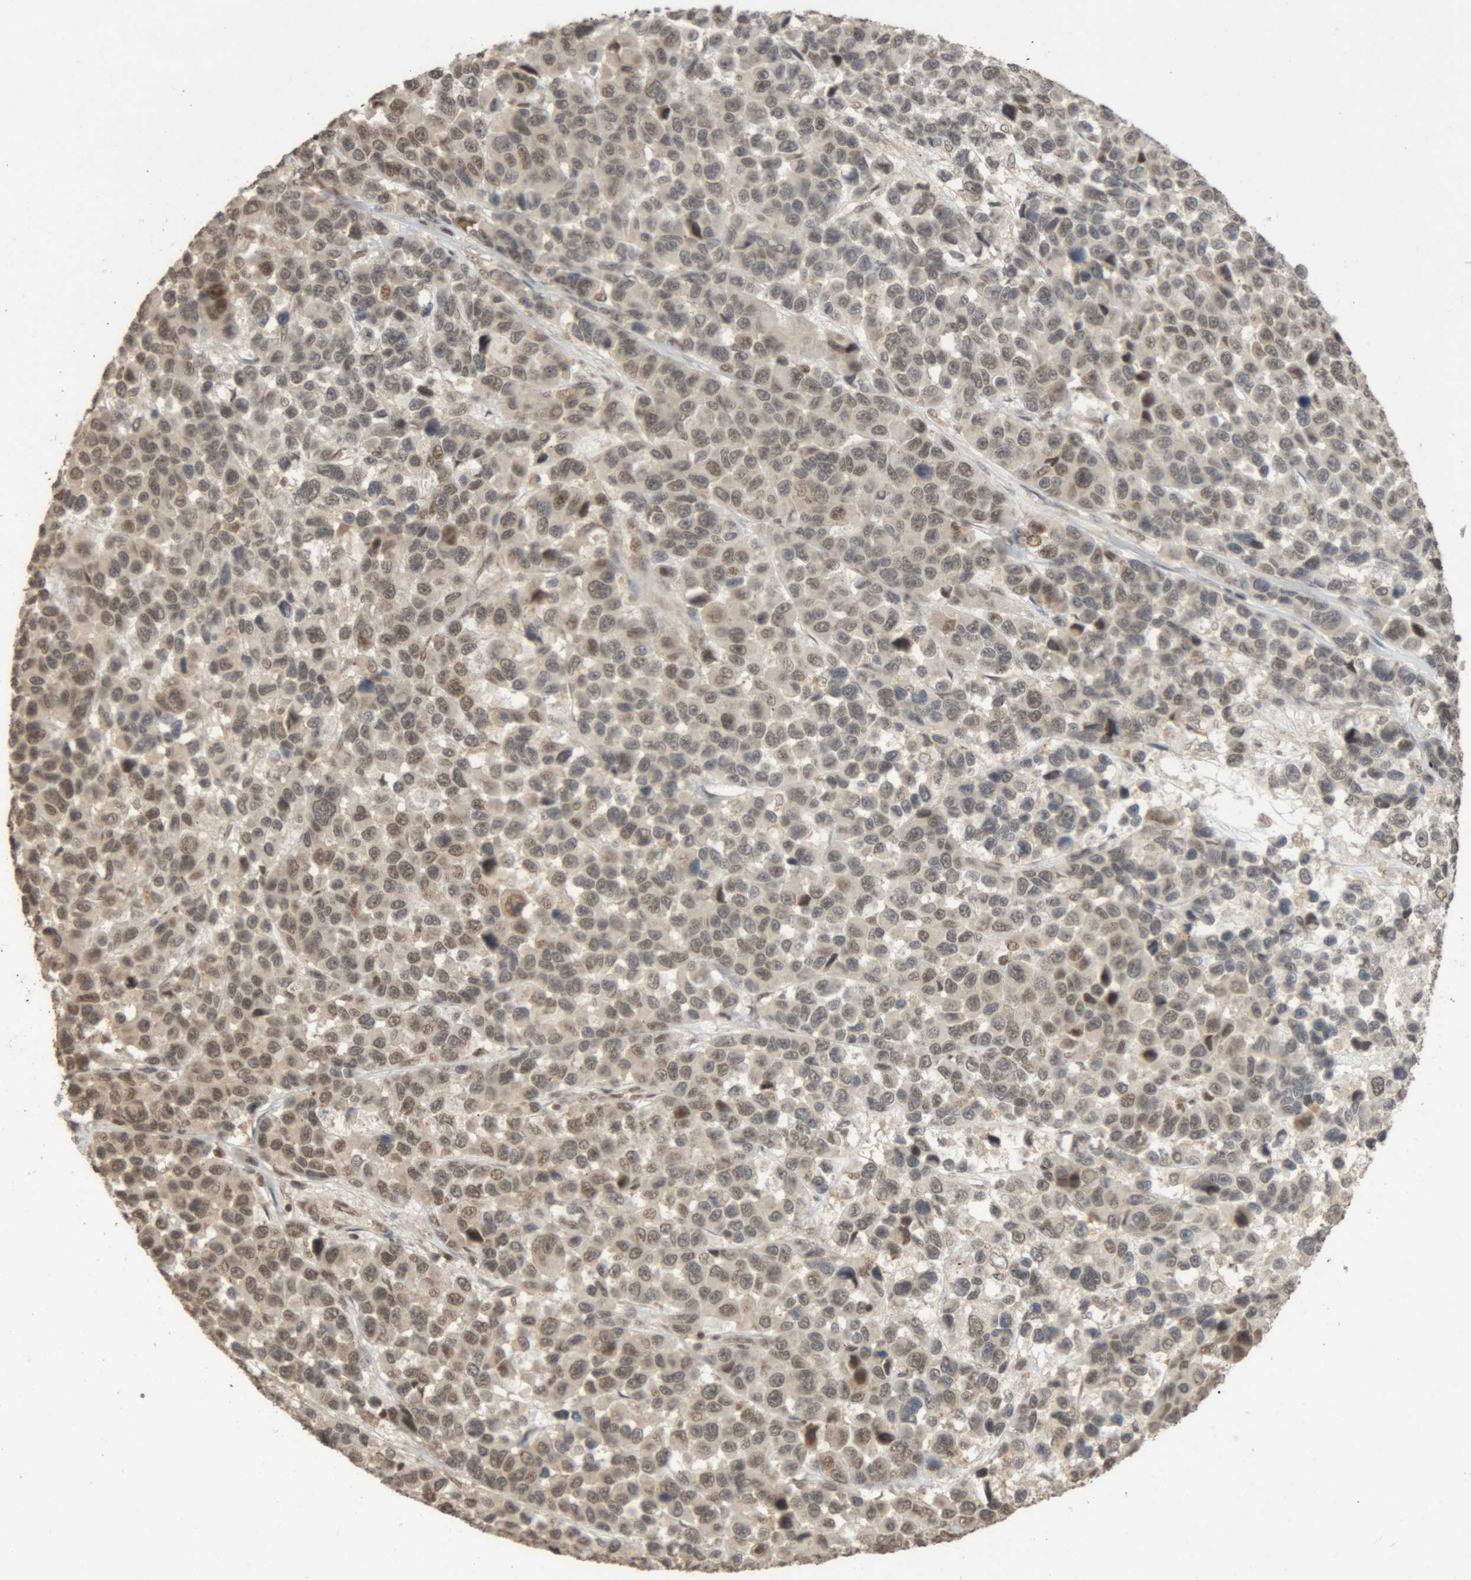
{"staining": {"intensity": "weak", "quantity": "25%-75%", "location": "nuclear"}, "tissue": "melanoma", "cell_type": "Tumor cells", "image_type": "cancer", "snomed": [{"axis": "morphology", "description": "Malignant melanoma, NOS"}, {"axis": "topography", "description": "Skin"}], "caption": "Immunohistochemistry (DAB (3,3'-diaminobenzidine)) staining of human melanoma reveals weak nuclear protein positivity in about 25%-75% of tumor cells.", "gene": "KEAP1", "patient": {"sex": "male", "age": 53}}